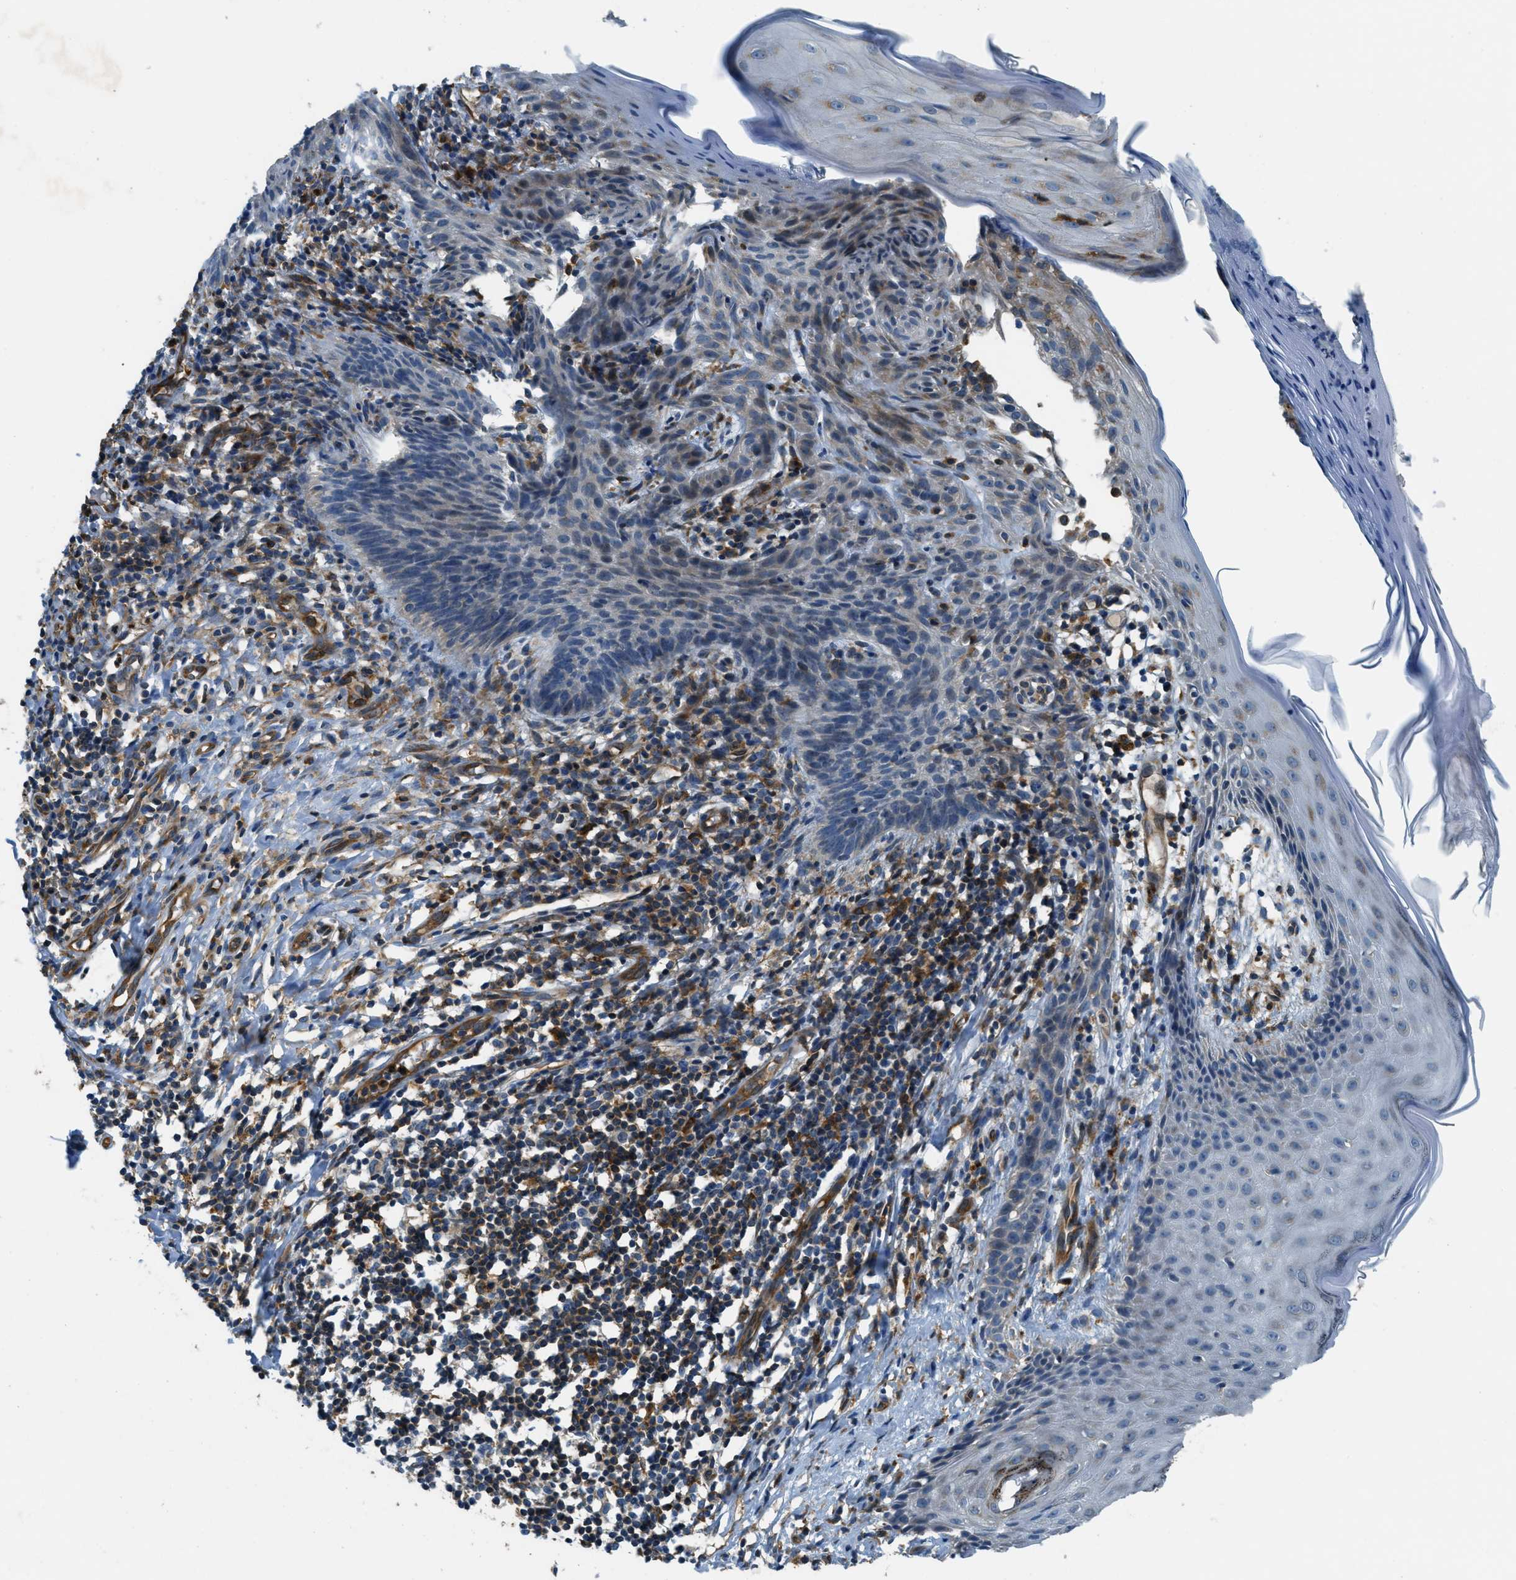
{"staining": {"intensity": "negative", "quantity": "none", "location": "none"}, "tissue": "skin cancer", "cell_type": "Tumor cells", "image_type": "cancer", "snomed": [{"axis": "morphology", "description": "Basal cell carcinoma"}, {"axis": "topography", "description": "Skin"}], "caption": "Tumor cells show no significant protein positivity in skin cancer (basal cell carcinoma).", "gene": "GIMAP8", "patient": {"sex": "male", "age": 60}}